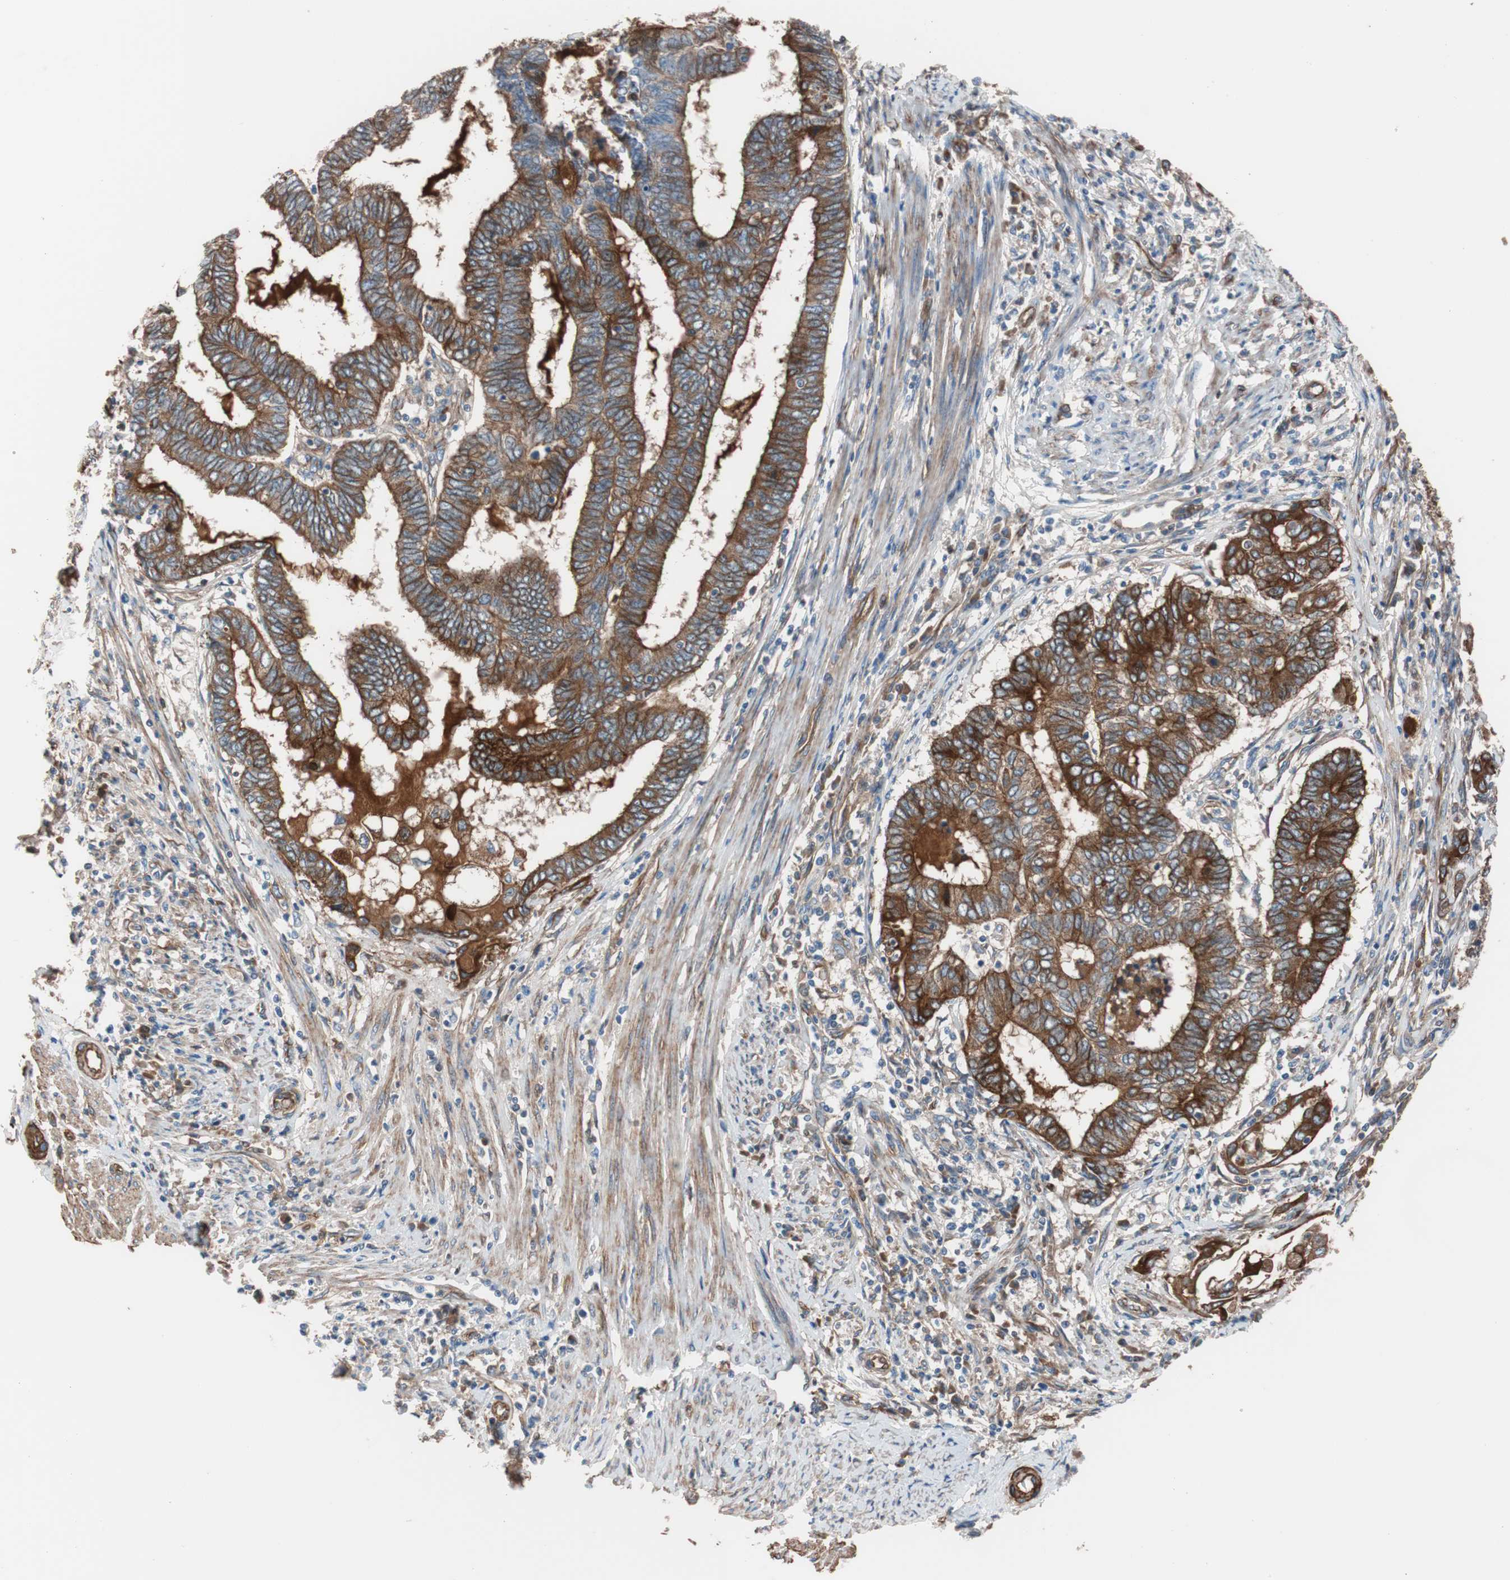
{"staining": {"intensity": "strong", "quantity": ">75%", "location": "cytoplasmic/membranous"}, "tissue": "endometrial cancer", "cell_type": "Tumor cells", "image_type": "cancer", "snomed": [{"axis": "morphology", "description": "Adenocarcinoma, NOS"}, {"axis": "topography", "description": "Uterus"}, {"axis": "topography", "description": "Endometrium"}], "caption": "Endometrial cancer (adenocarcinoma) stained for a protein (brown) exhibits strong cytoplasmic/membranous positive expression in approximately >75% of tumor cells.", "gene": "SPINT1", "patient": {"sex": "female", "age": 70}}